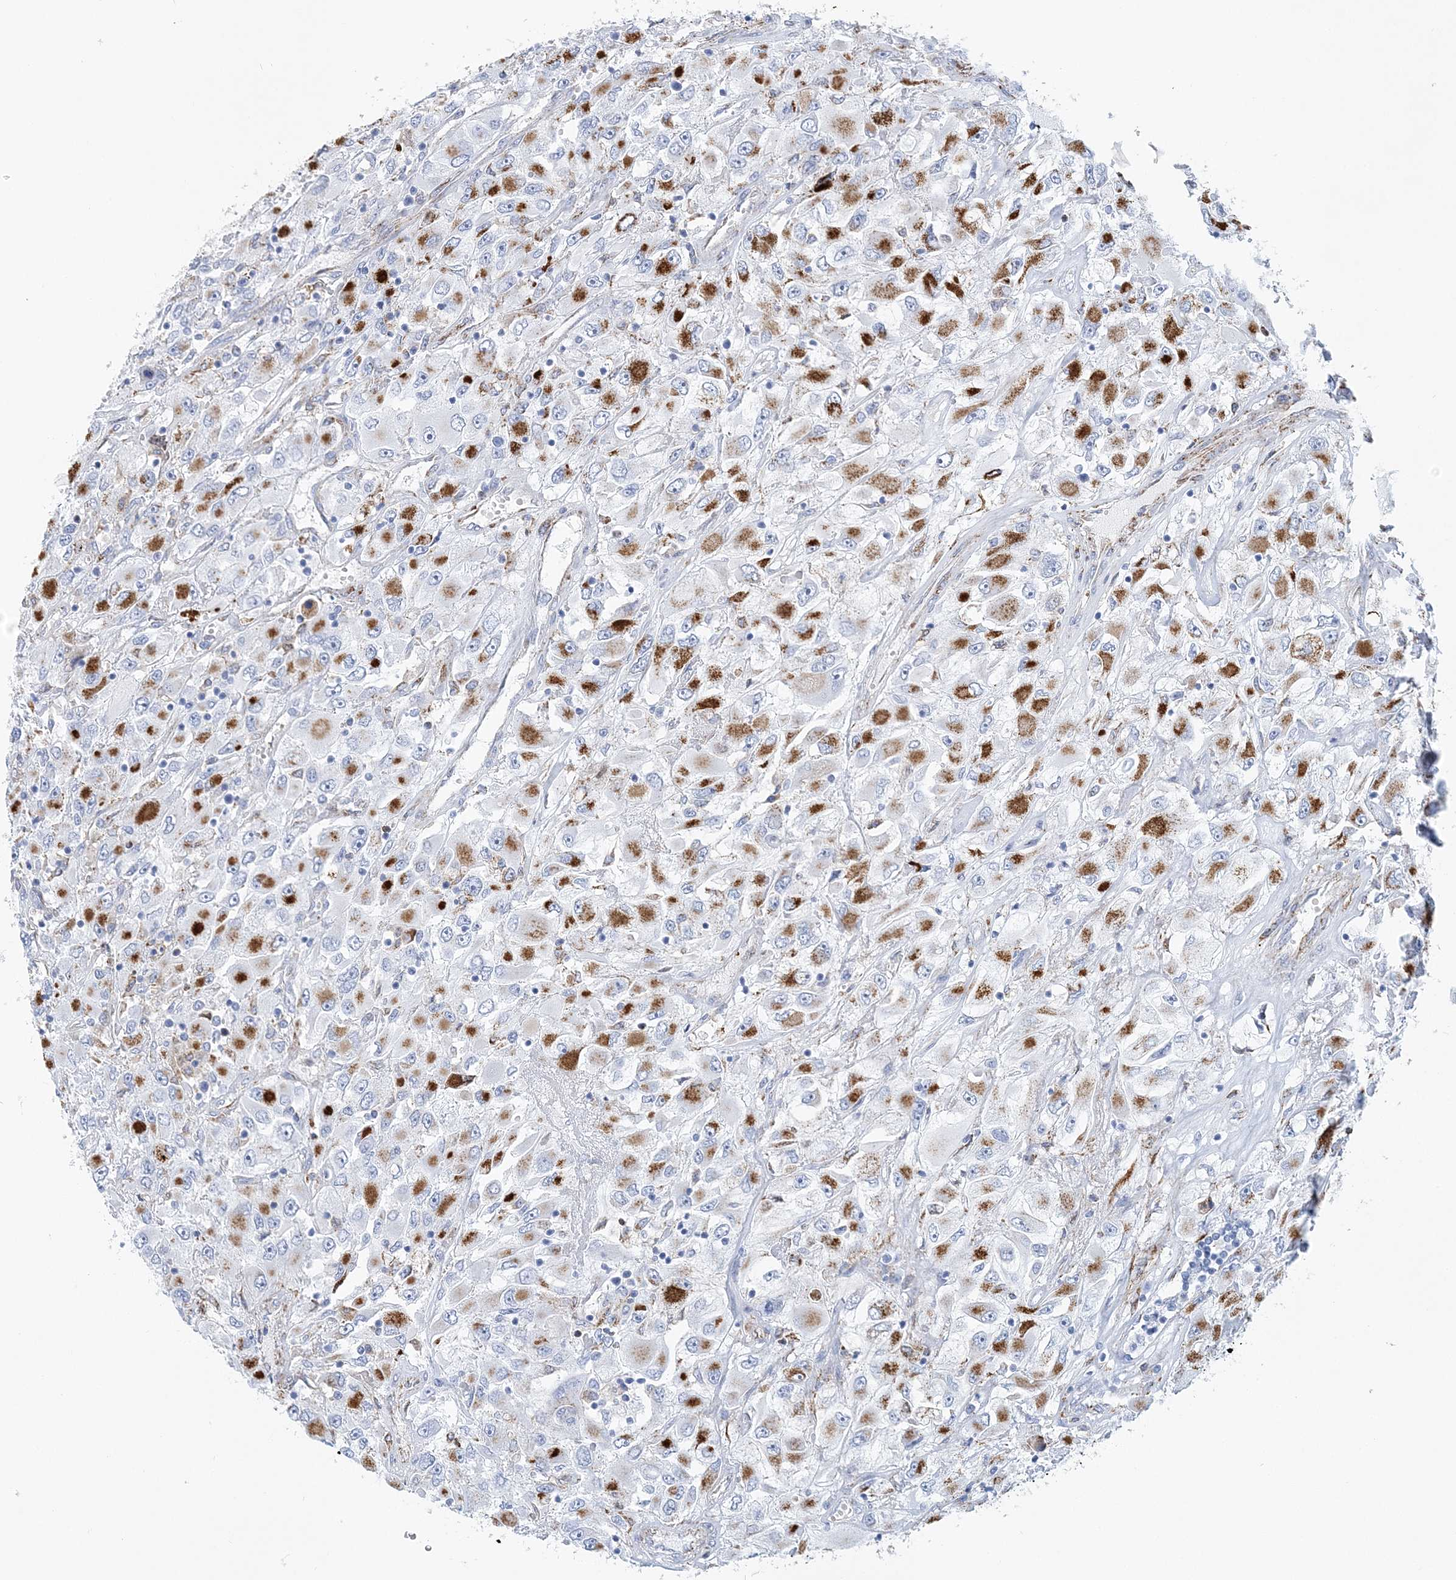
{"staining": {"intensity": "moderate", "quantity": "25%-75%", "location": "cytoplasmic/membranous"}, "tissue": "renal cancer", "cell_type": "Tumor cells", "image_type": "cancer", "snomed": [{"axis": "morphology", "description": "Adenocarcinoma, NOS"}, {"axis": "topography", "description": "Kidney"}], "caption": "There is medium levels of moderate cytoplasmic/membranous positivity in tumor cells of adenocarcinoma (renal), as demonstrated by immunohistochemical staining (brown color).", "gene": "NKX6-1", "patient": {"sex": "female", "age": 52}}